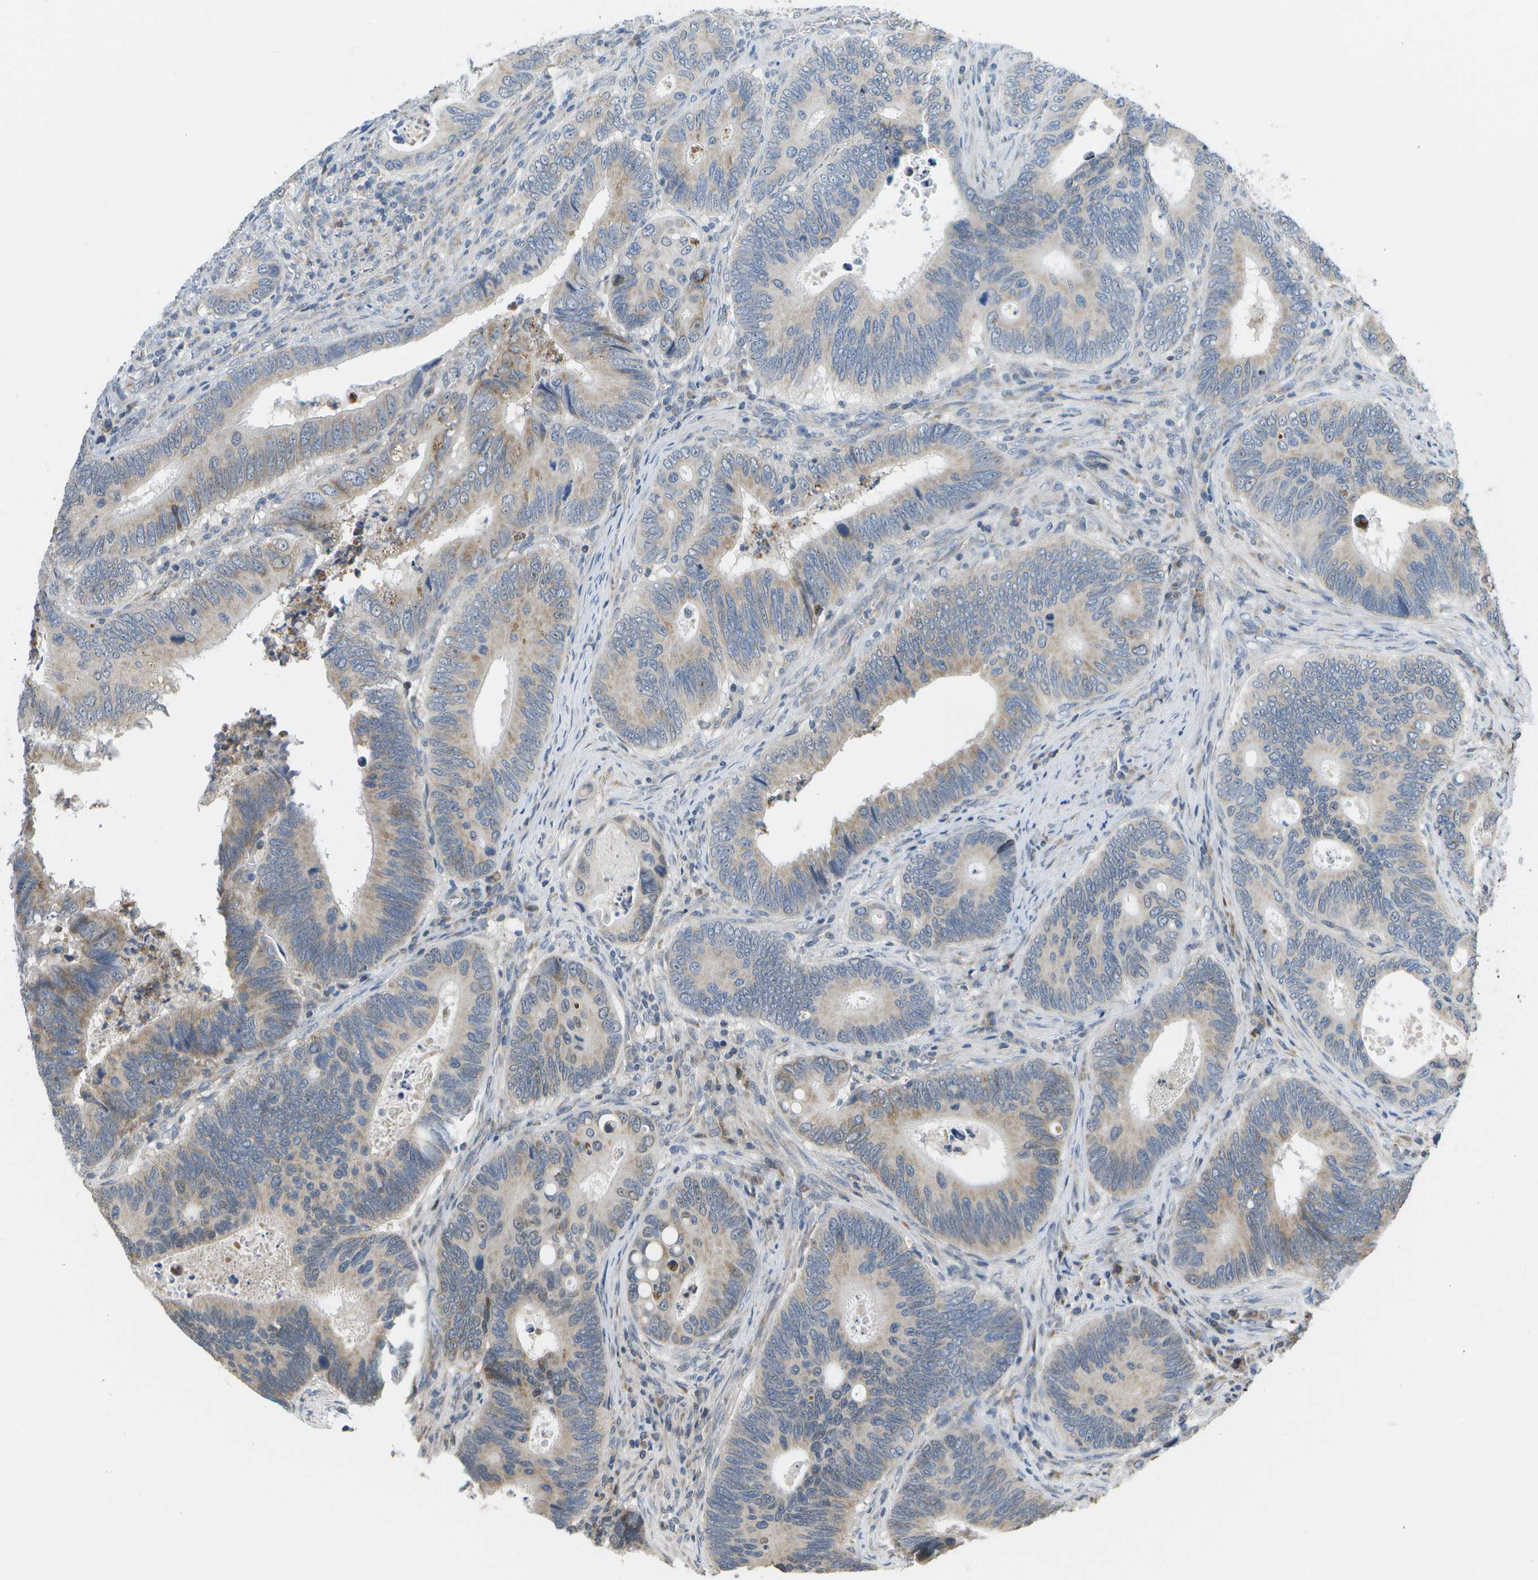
{"staining": {"intensity": "weak", "quantity": ">75%", "location": "cytoplasmic/membranous"}, "tissue": "colorectal cancer", "cell_type": "Tumor cells", "image_type": "cancer", "snomed": [{"axis": "morphology", "description": "Inflammation, NOS"}, {"axis": "morphology", "description": "Adenocarcinoma, NOS"}, {"axis": "topography", "description": "Colon"}], "caption": "High-magnification brightfield microscopy of colorectal cancer (adenocarcinoma) stained with DAB (brown) and counterstained with hematoxylin (blue). tumor cells exhibit weak cytoplasmic/membranous expression is present in about>75% of cells. Ihc stains the protein in brown and the nuclei are stained blue.", "gene": "HADHA", "patient": {"sex": "male", "age": 72}}